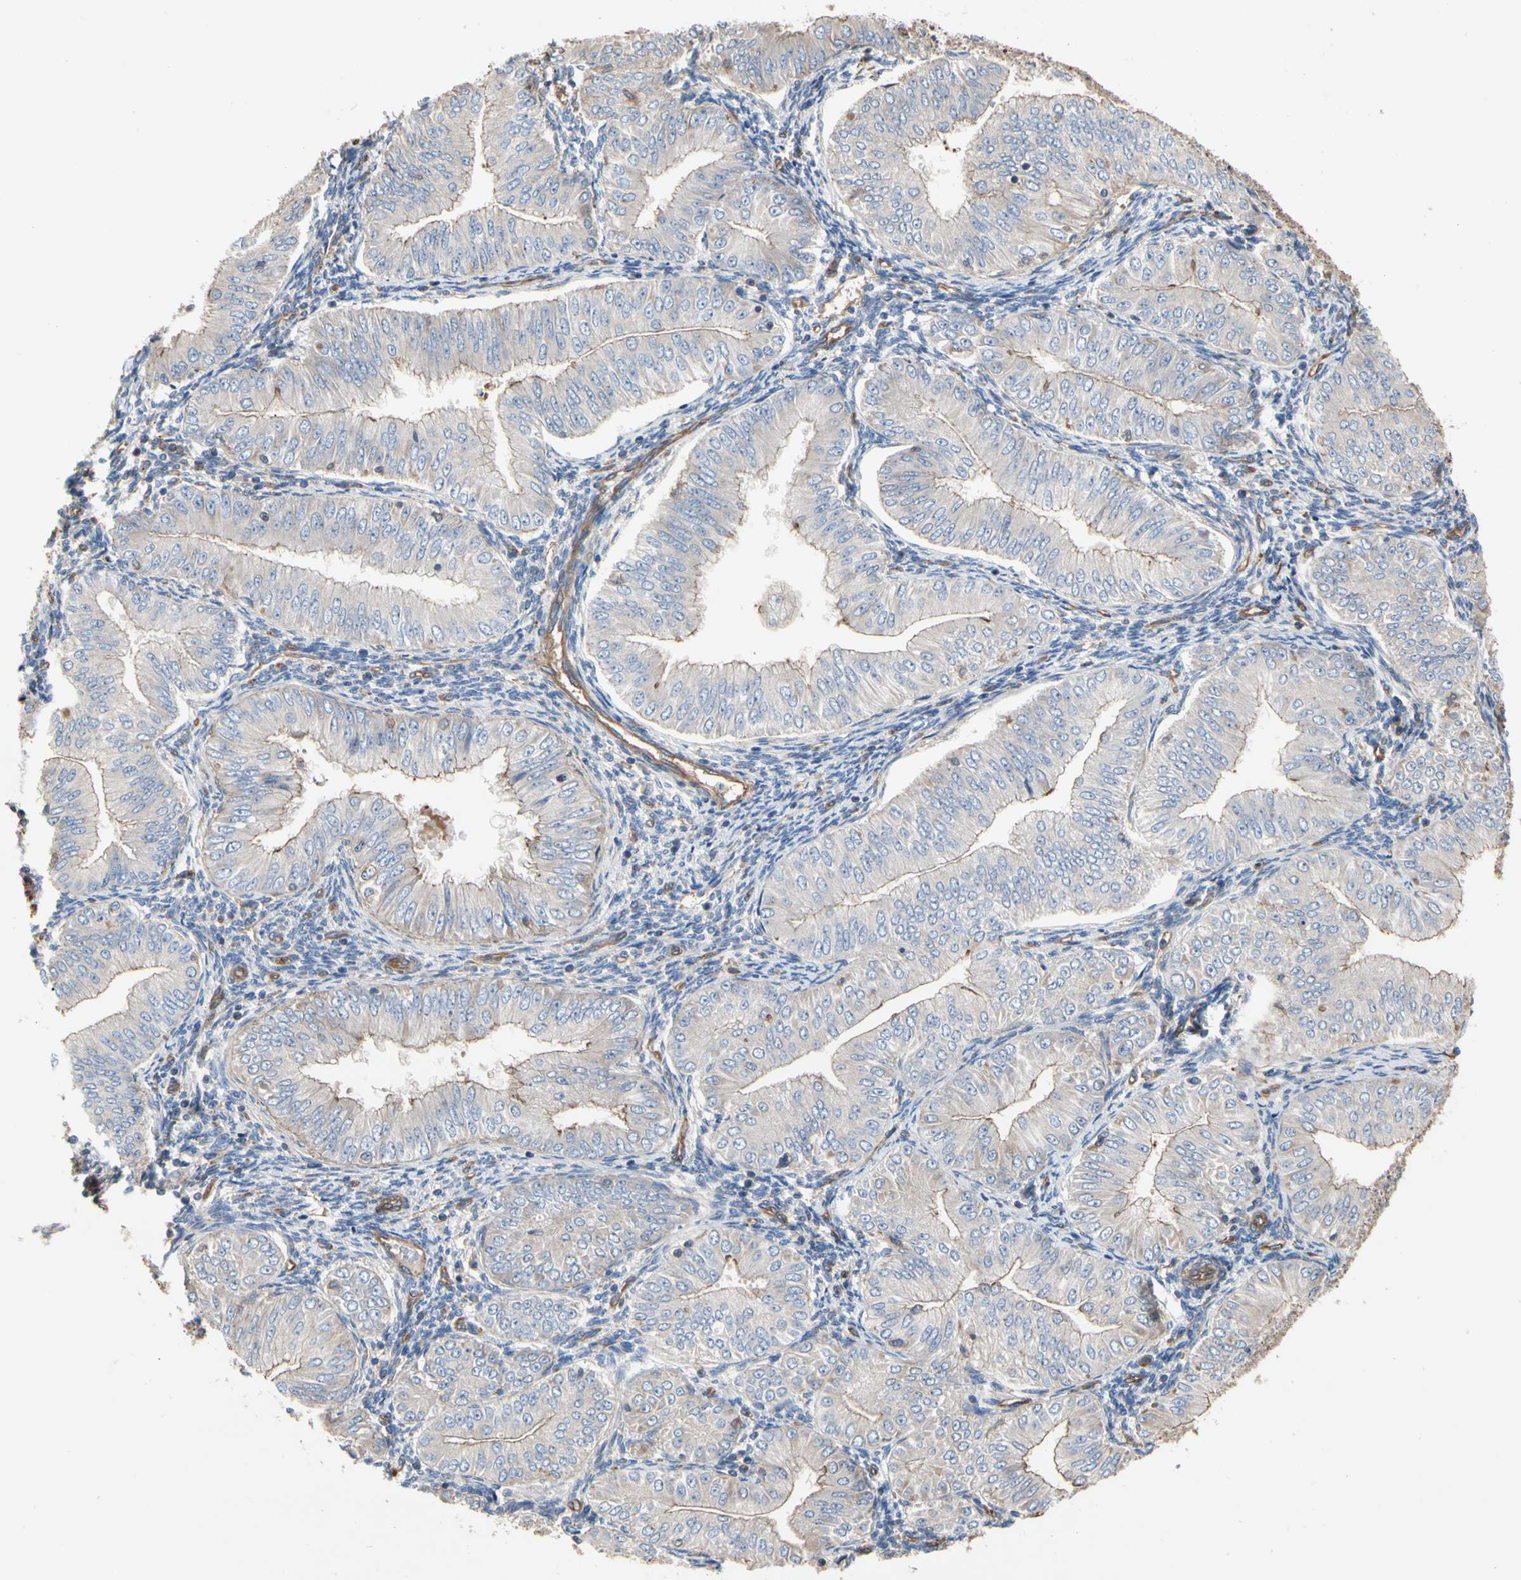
{"staining": {"intensity": "moderate", "quantity": "25%-75%", "location": "cytoplasmic/membranous"}, "tissue": "endometrial cancer", "cell_type": "Tumor cells", "image_type": "cancer", "snomed": [{"axis": "morphology", "description": "Normal tissue, NOS"}, {"axis": "morphology", "description": "Adenocarcinoma, NOS"}, {"axis": "topography", "description": "Endometrium"}], "caption": "Protein expression analysis of endometrial cancer reveals moderate cytoplasmic/membranous expression in about 25%-75% of tumor cells.", "gene": "PDZK1", "patient": {"sex": "female", "age": 53}}